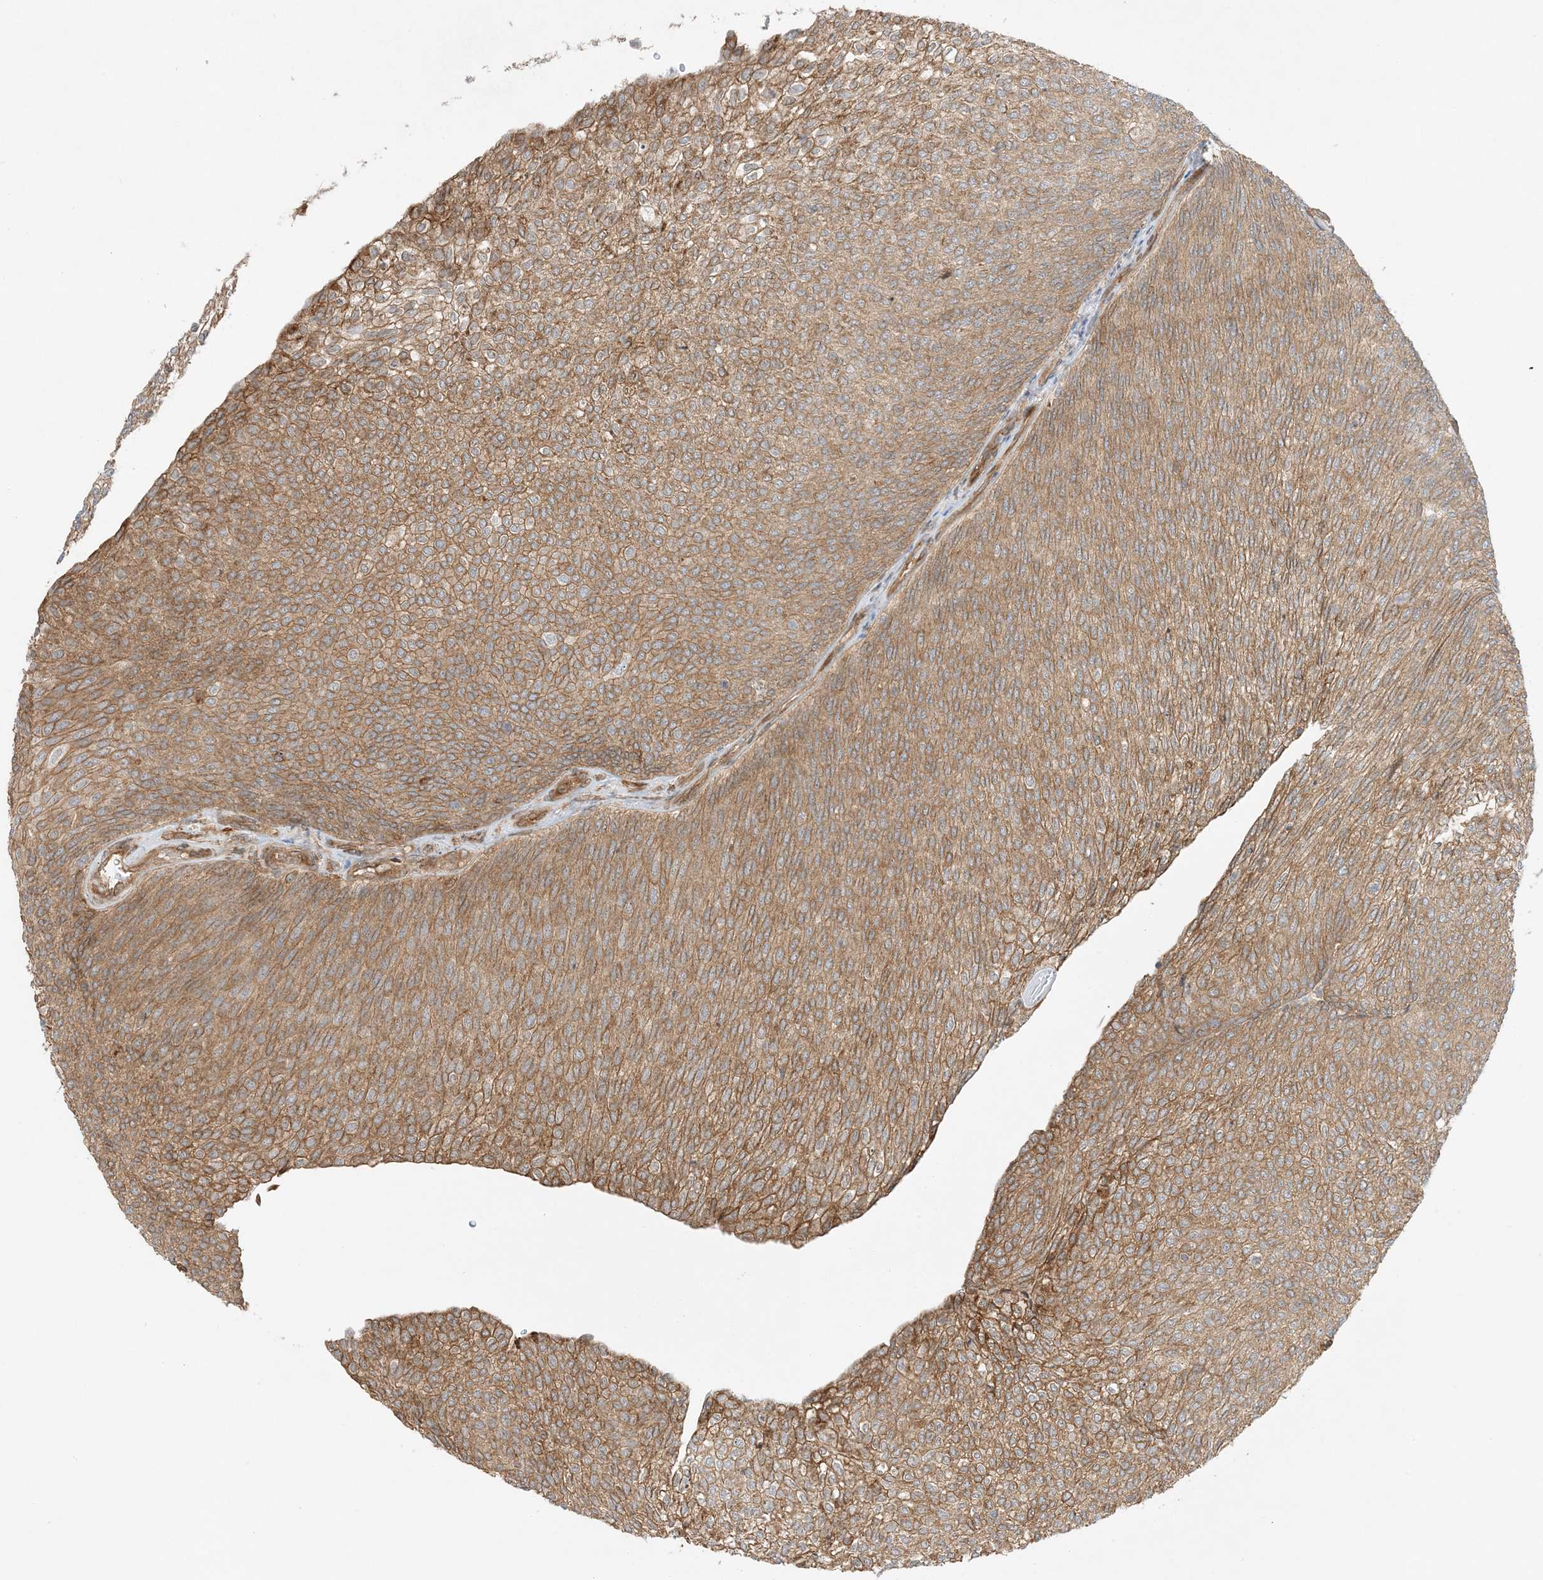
{"staining": {"intensity": "moderate", "quantity": ">75%", "location": "cytoplasmic/membranous"}, "tissue": "urothelial cancer", "cell_type": "Tumor cells", "image_type": "cancer", "snomed": [{"axis": "morphology", "description": "Urothelial carcinoma, Low grade"}, {"axis": "topography", "description": "Urinary bladder"}], "caption": "Urothelial carcinoma (low-grade) stained for a protein shows moderate cytoplasmic/membranous positivity in tumor cells. (DAB IHC, brown staining for protein, blue staining for nuclei).", "gene": "SCARF2", "patient": {"sex": "female", "age": 79}}